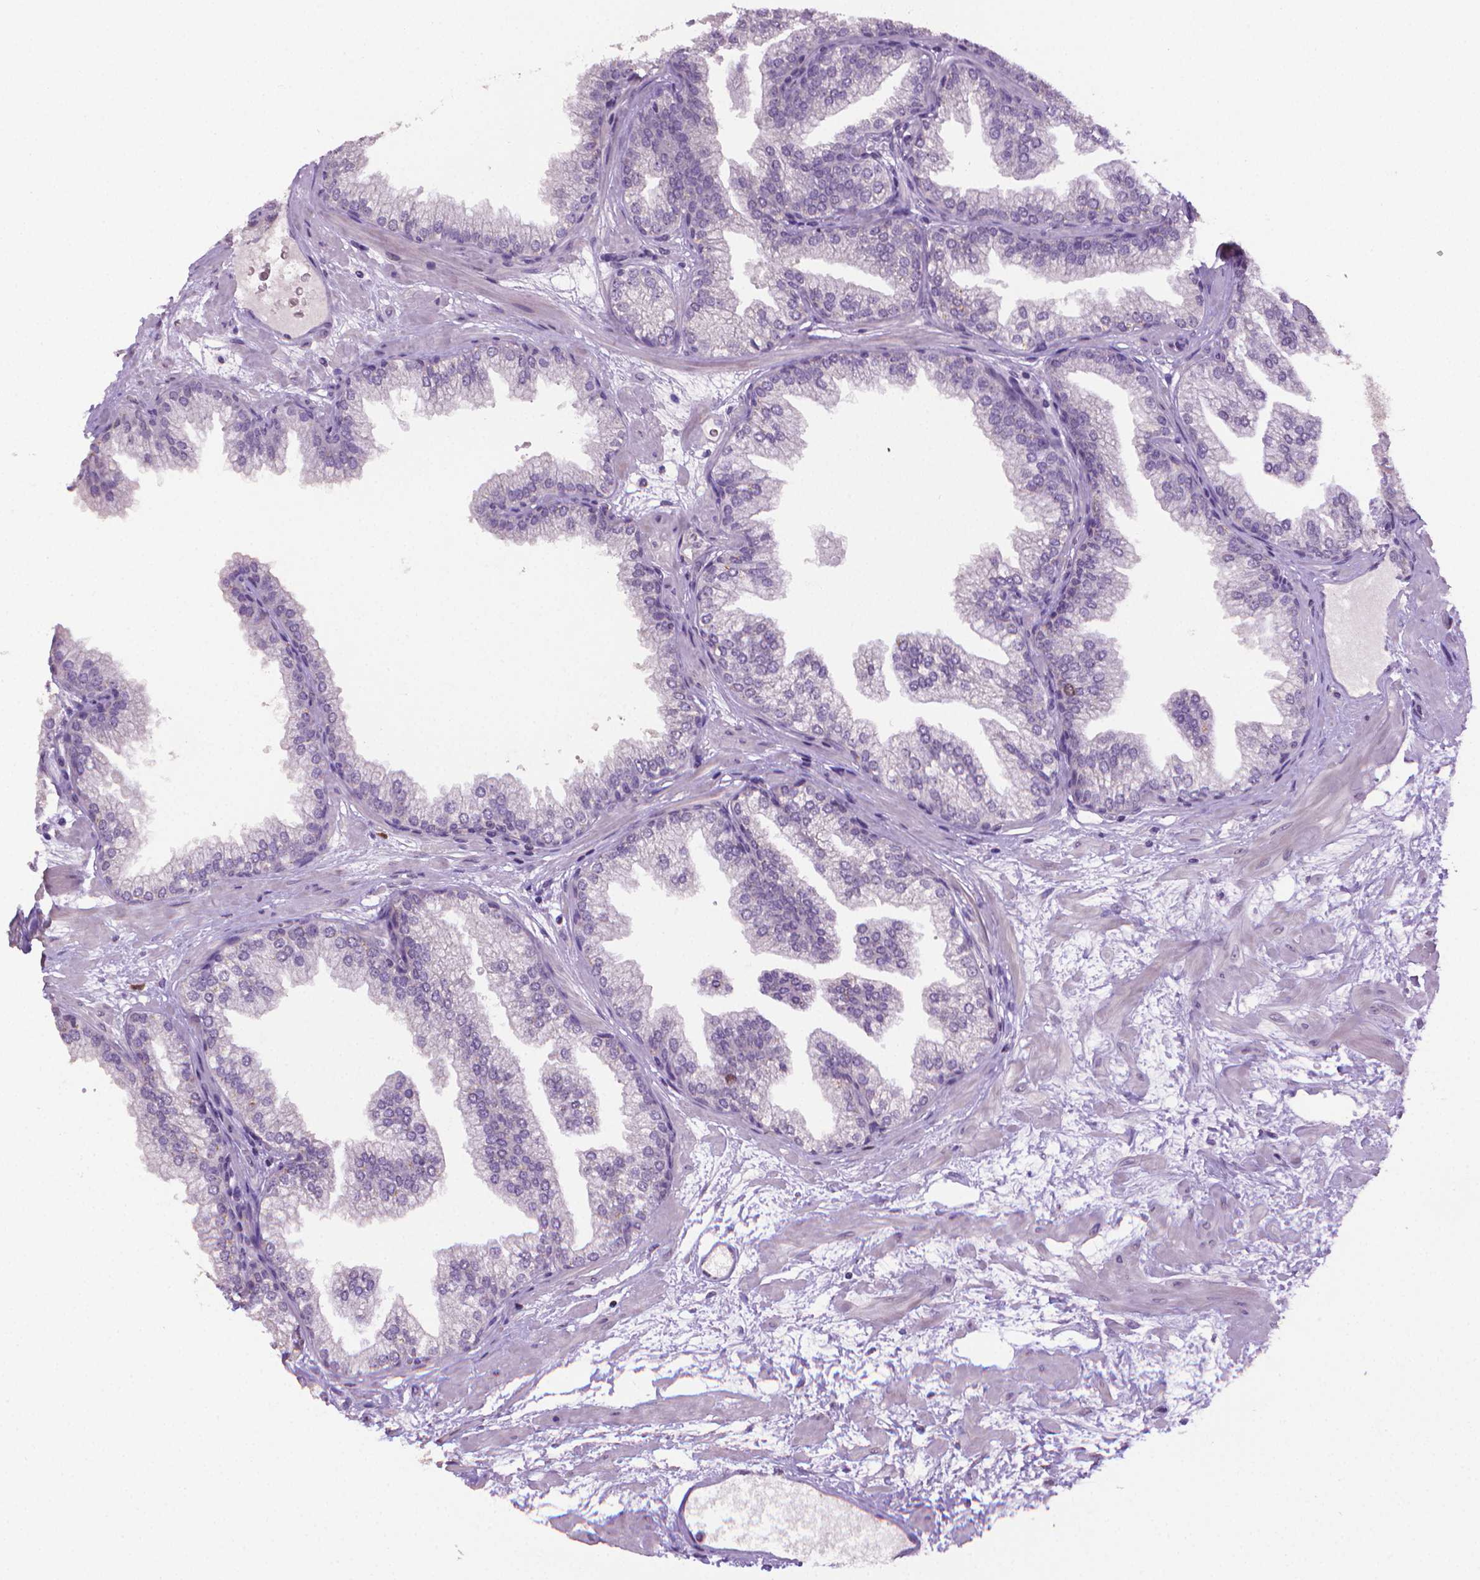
{"staining": {"intensity": "negative", "quantity": "none", "location": "none"}, "tissue": "prostate", "cell_type": "Glandular cells", "image_type": "normal", "snomed": [{"axis": "morphology", "description": "Normal tissue, NOS"}, {"axis": "topography", "description": "Prostate"}], "caption": "Immunohistochemistry histopathology image of normal prostate: human prostate stained with DAB (3,3'-diaminobenzidine) reveals no significant protein expression in glandular cells.", "gene": "CDKN2D", "patient": {"sex": "male", "age": 37}}